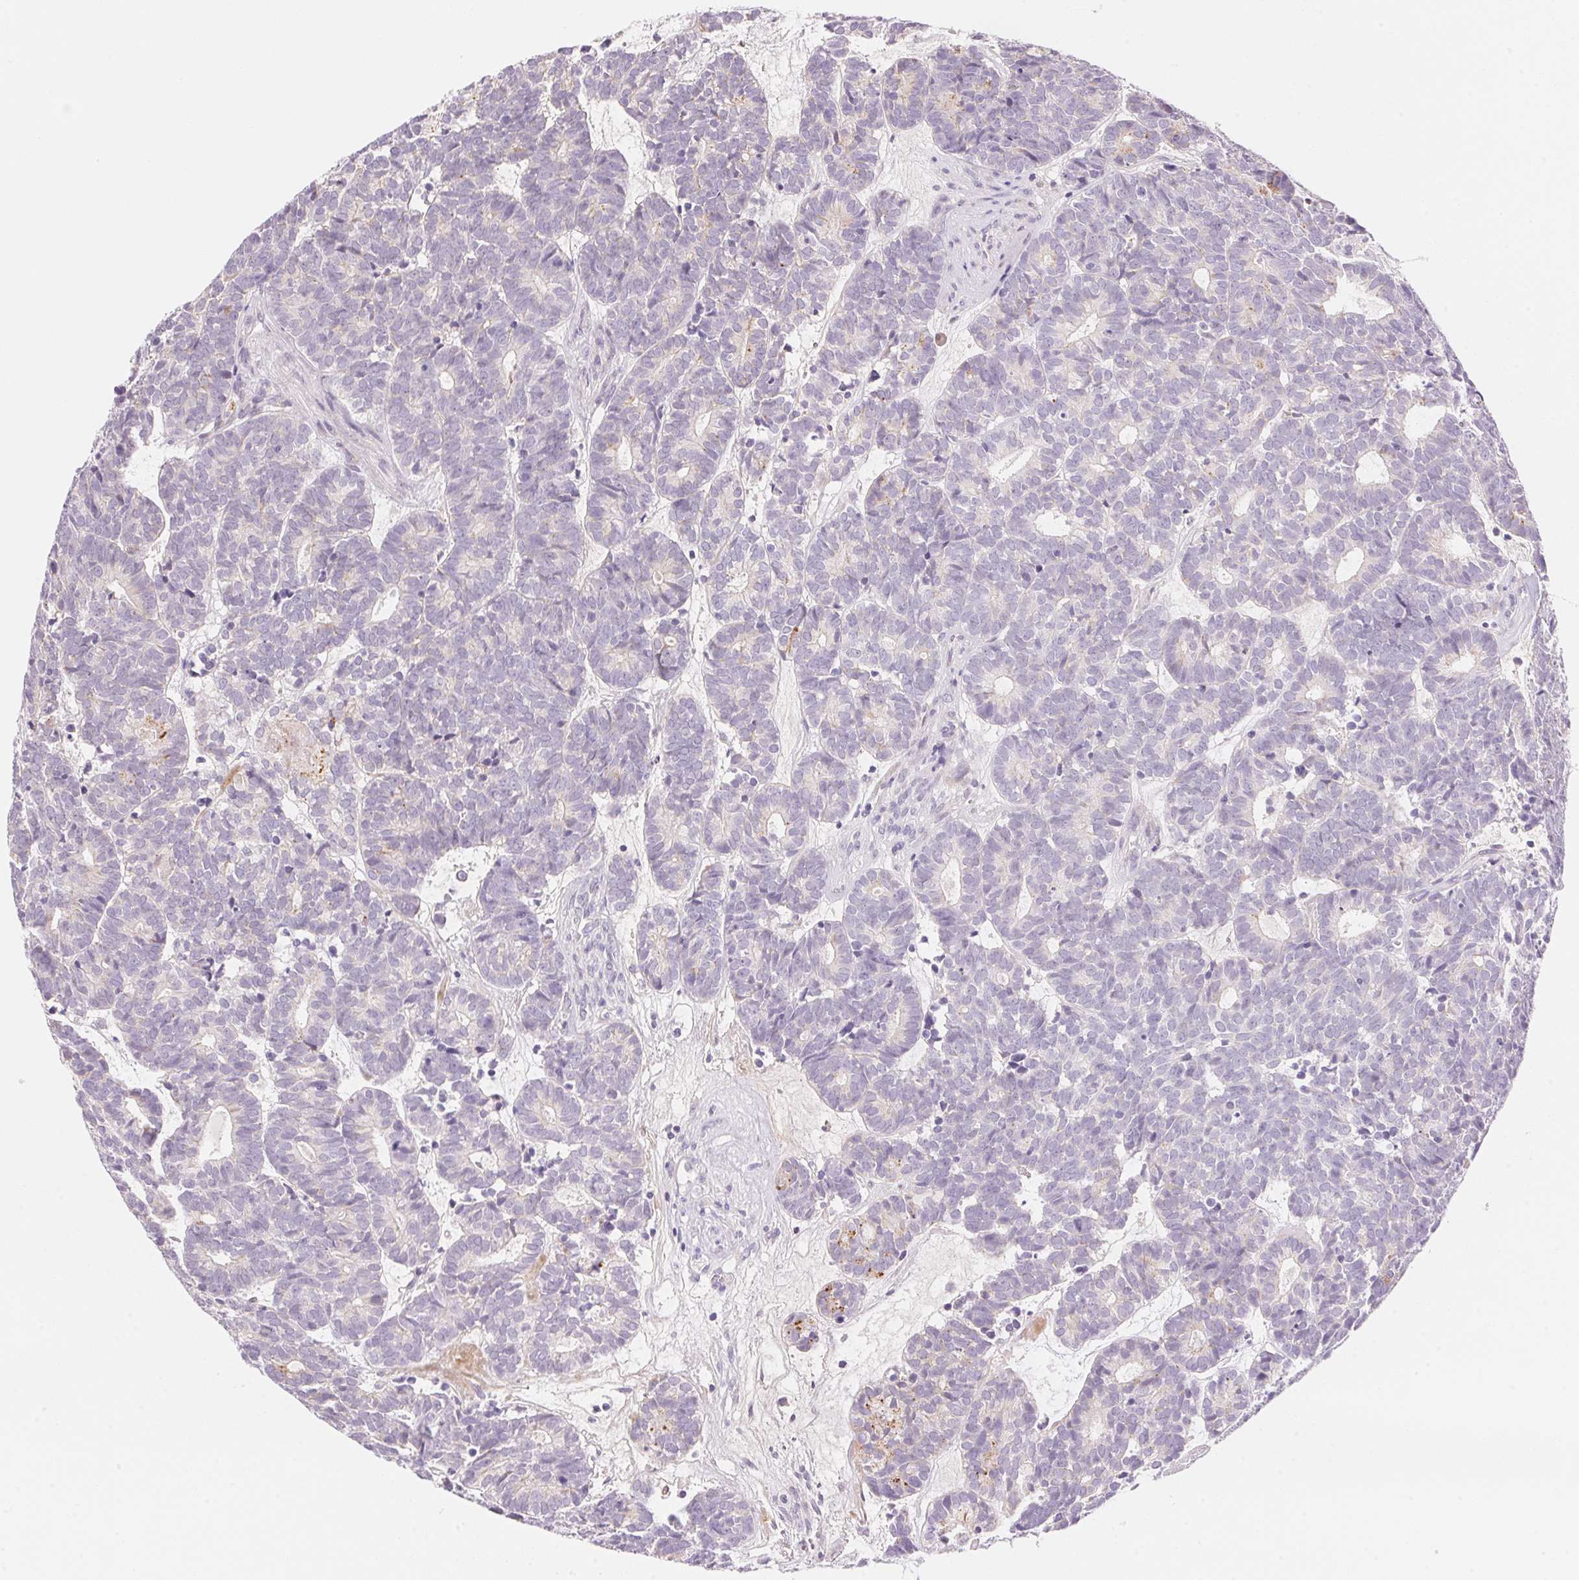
{"staining": {"intensity": "negative", "quantity": "none", "location": "none"}, "tissue": "head and neck cancer", "cell_type": "Tumor cells", "image_type": "cancer", "snomed": [{"axis": "morphology", "description": "Adenocarcinoma, NOS"}, {"axis": "topography", "description": "Head-Neck"}], "caption": "High magnification brightfield microscopy of adenocarcinoma (head and neck) stained with DAB (3,3'-diaminobenzidine) (brown) and counterstained with hematoxylin (blue): tumor cells show no significant staining.", "gene": "TEKT1", "patient": {"sex": "female", "age": 81}}